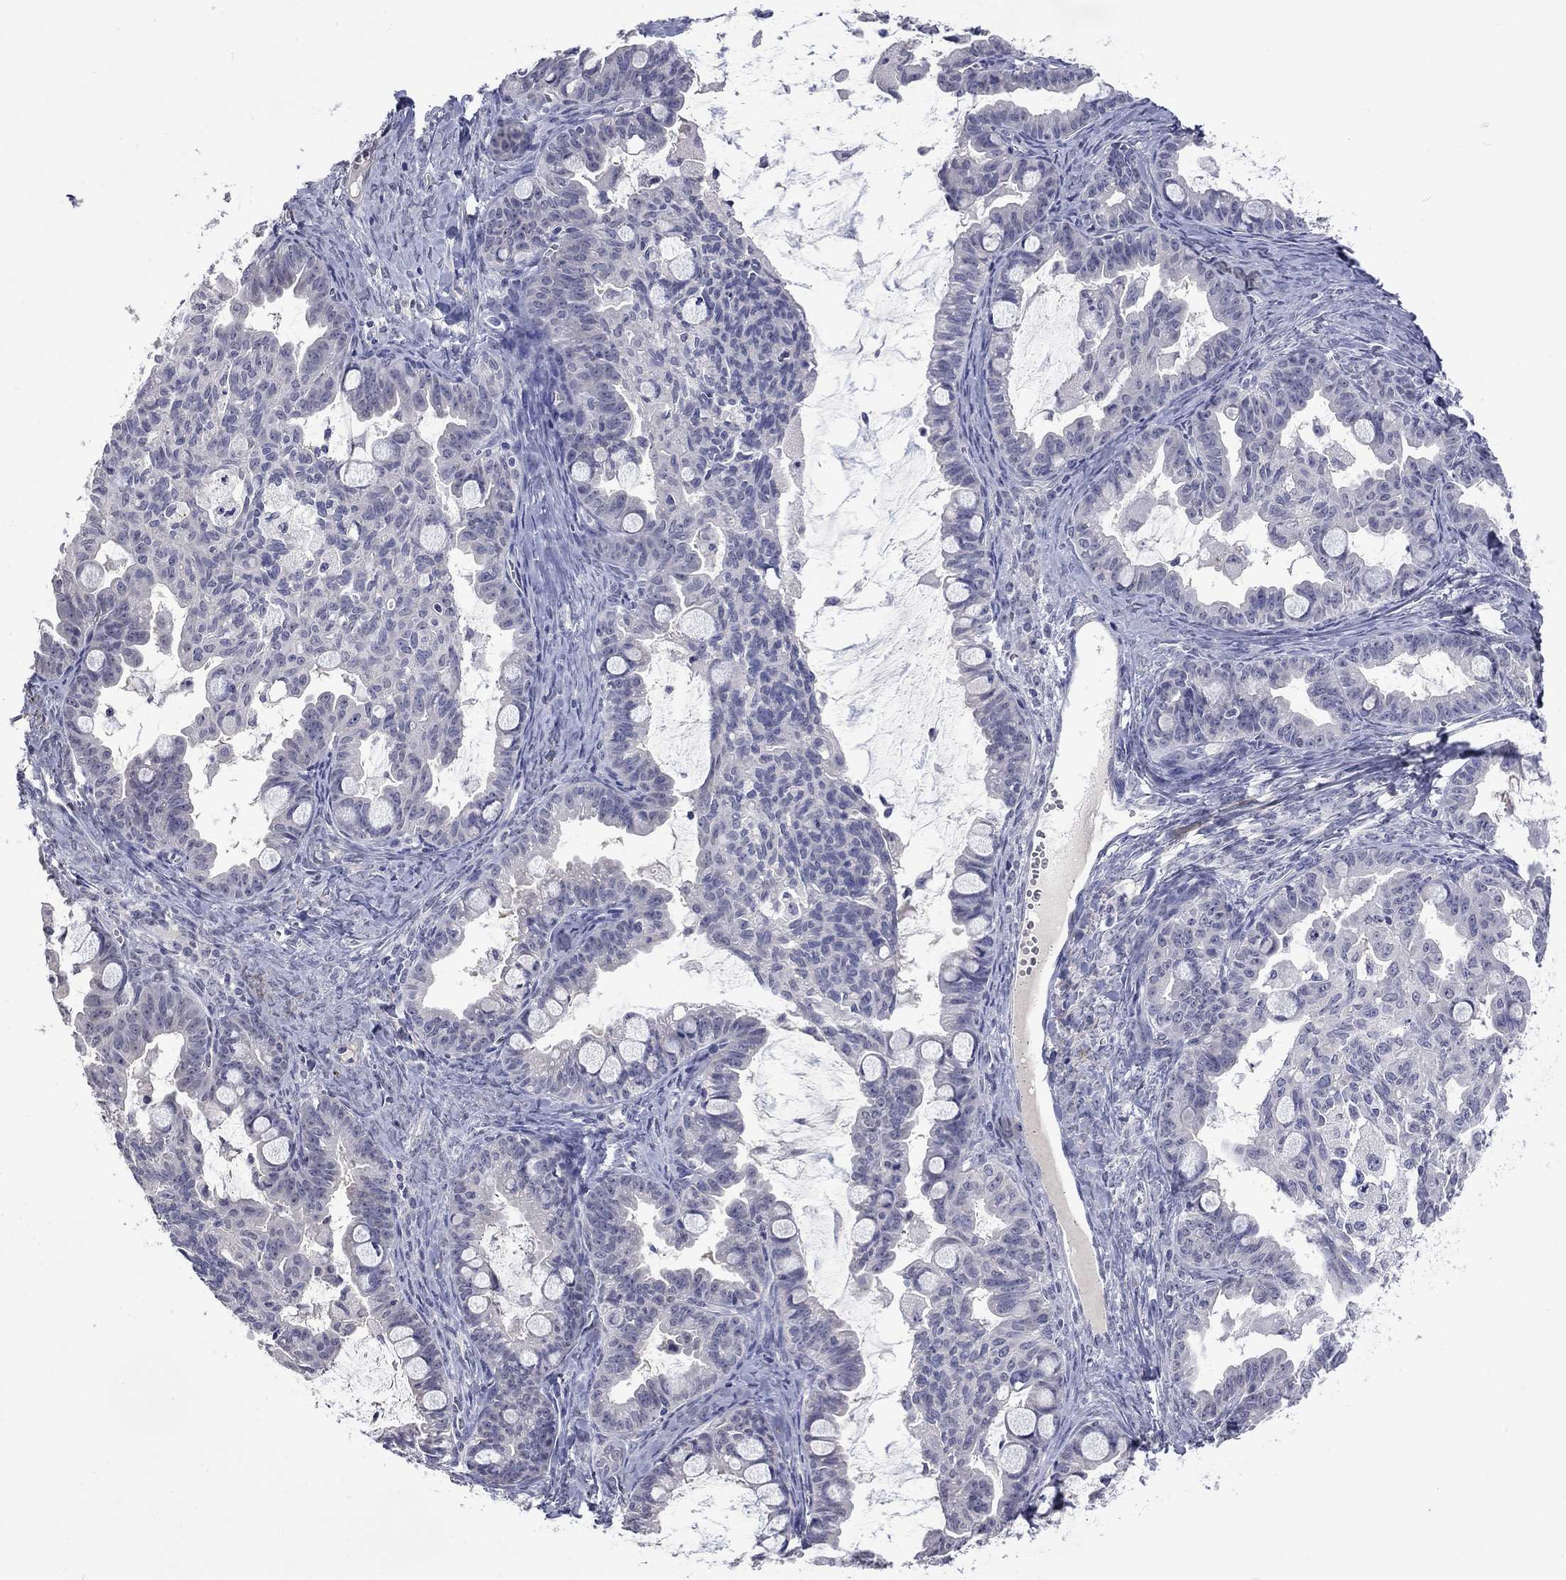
{"staining": {"intensity": "negative", "quantity": "none", "location": "none"}, "tissue": "ovarian cancer", "cell_type": "Tumor cells", "image_type": "cancer", "snomed": [{"axis": "morphology", "description": "Cystadenocarcinoma, mucinous, NOS"}, {"axis": "topography", "description": "Ovary"}], "caption": "This is an IHC image of human mucinous cystadenocarcinoma (ovarian). There is no expression in tumor cells.", "gene": "IP6K3", "patient": {"sex": "female", "age": 63}}